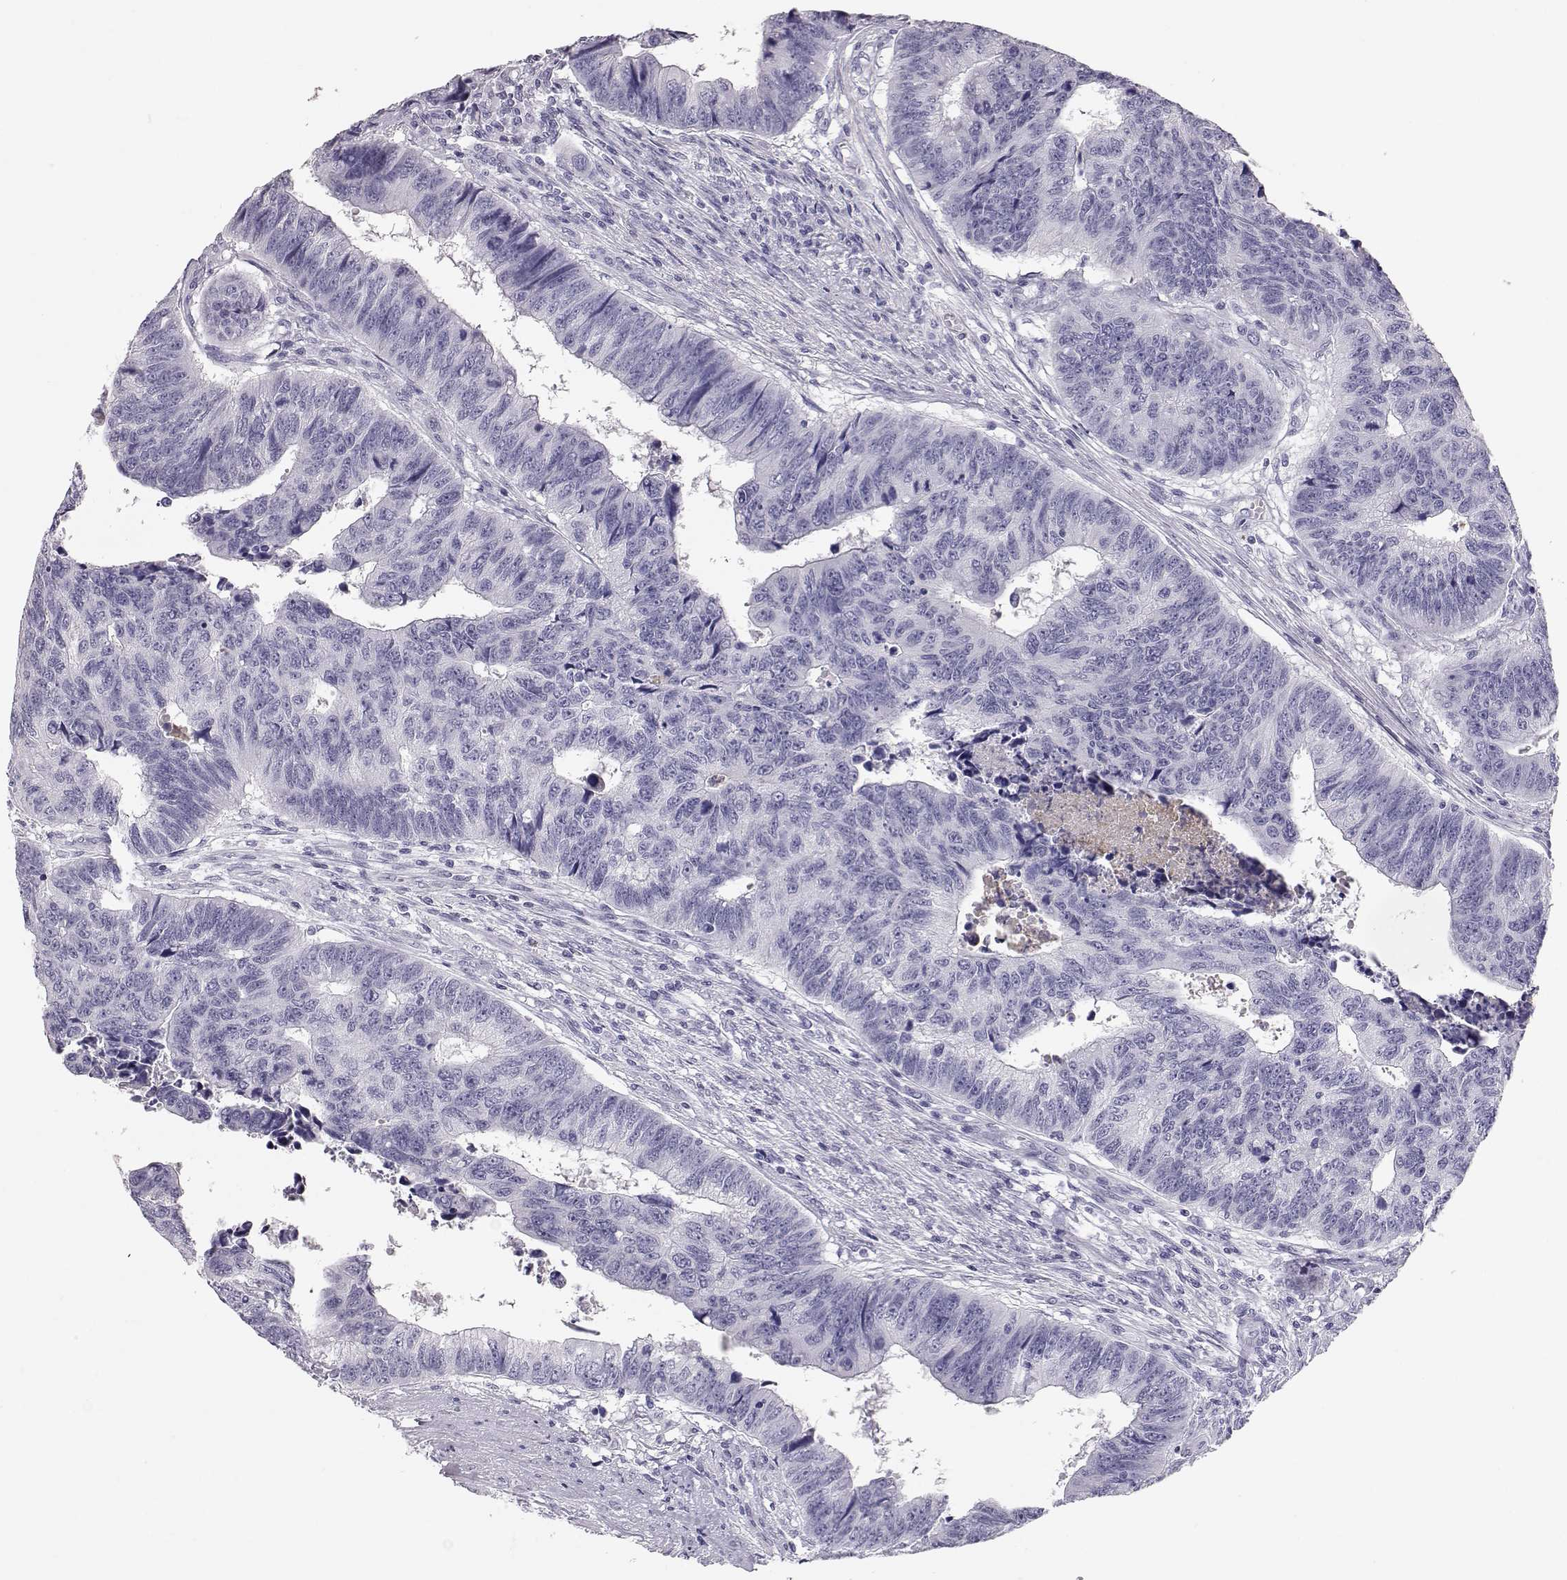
{"staining": {"intensity": "negative", "quantity": "none", "location": "none"}, "tissue": "colorectal cancer", "cell_type": "Tumor cells", "image_type": "cancer", "snomed": [{"axis": "morphology", "description": "Adenocarcinoma, NOS"}, {"axis": "topography", "description": "Rectum"}], "caption": "The photomicrograph displays no significant expression in tumor cells of adenocarcinoma (colorectal).", "gene": "KRTAP16-1", "patient": {"sex": "female", "age": 85}}